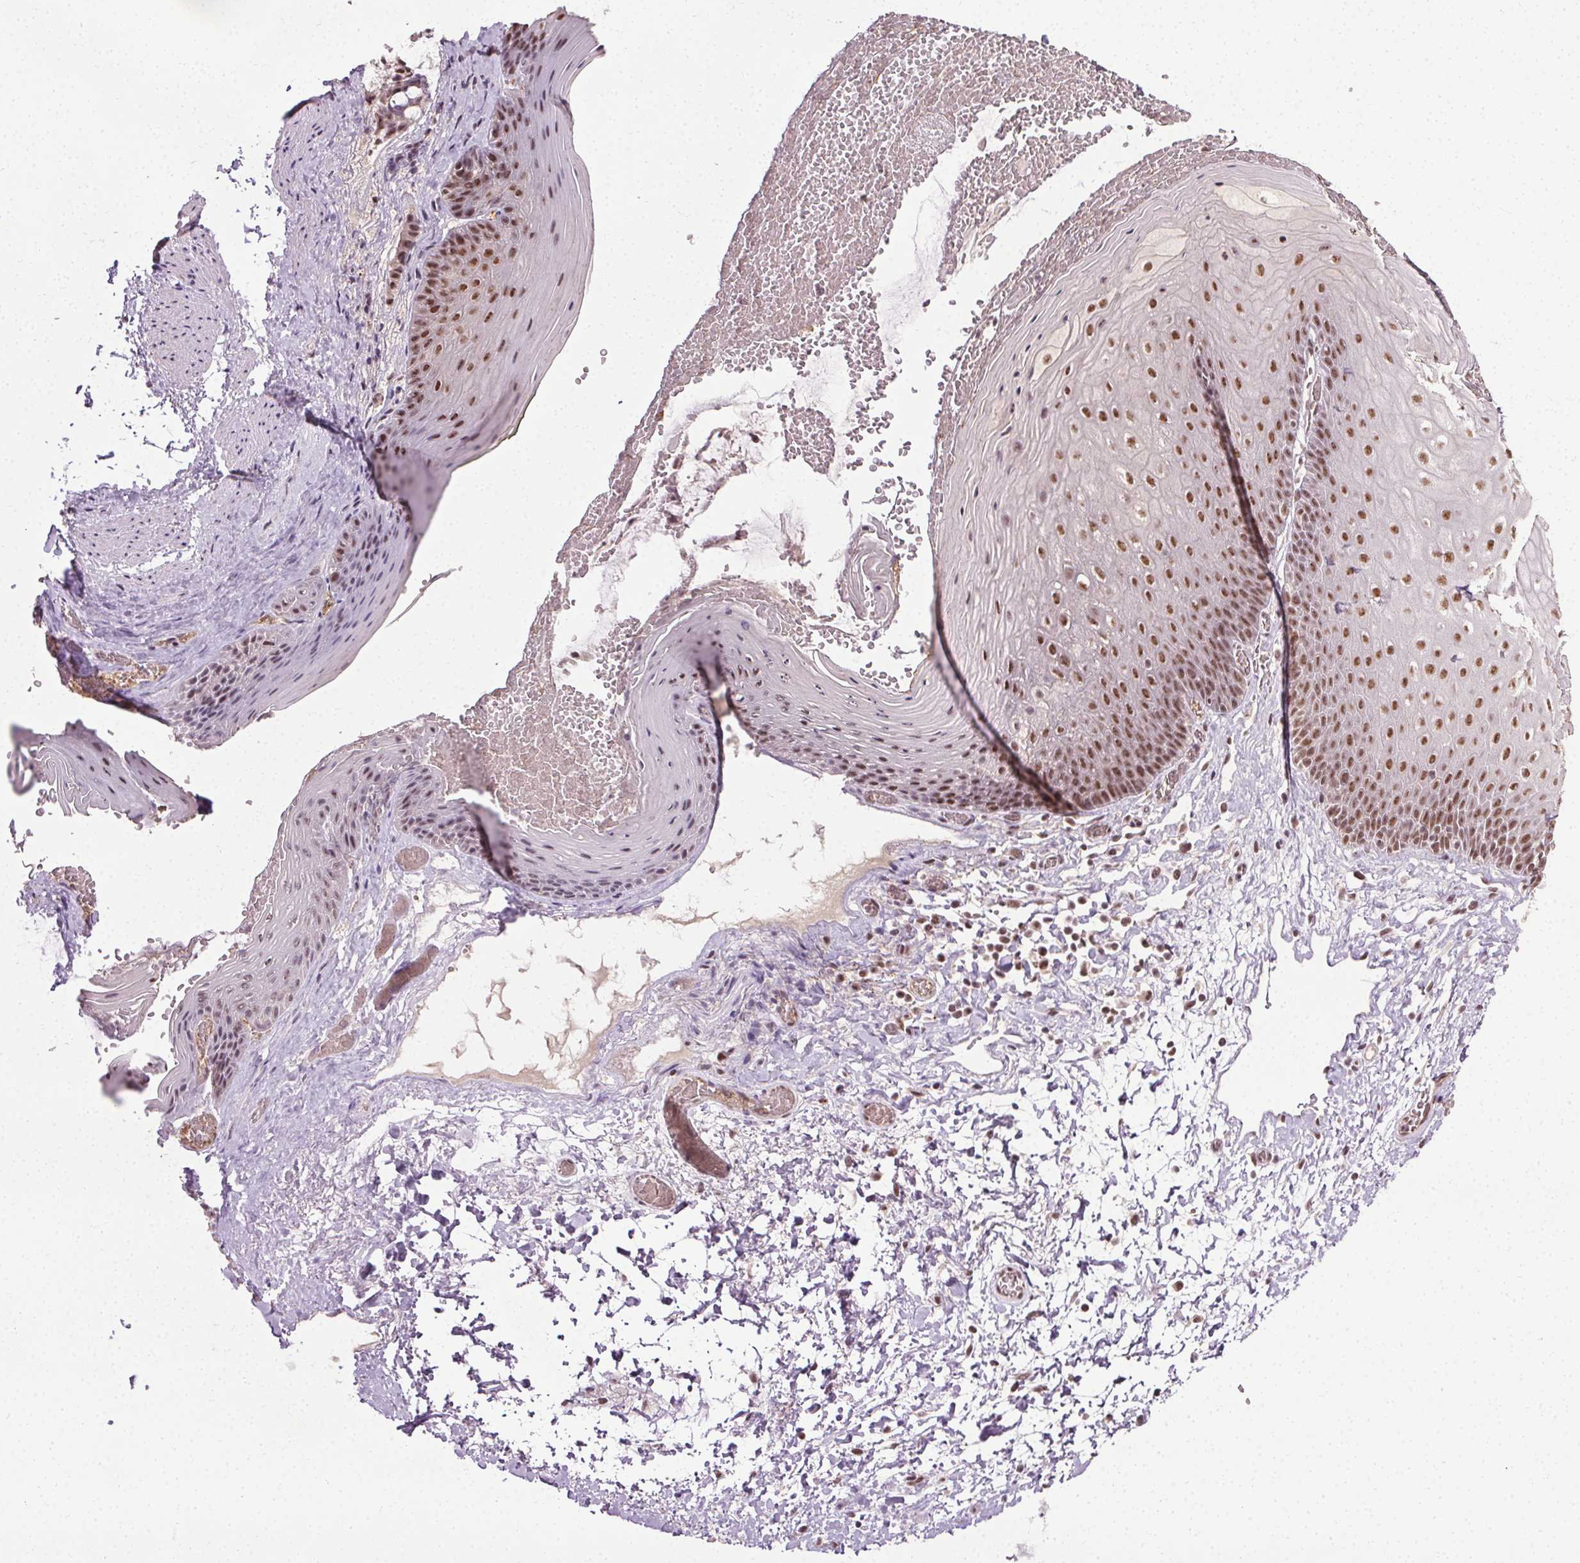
{"staining": {"intensity": "moderate", "quantity": ">75%", "location": "nuclear"}, "tissue": "skin", "cell_type": "Epidermal cells", "image_type": "normal", "snomed": [{"axis": "morphology", "description": "Normal tissue, NOS"}, {"axis": "topography", "description": "Anal"}], "caption": "Skin stained with immunohistochemistry exhibits moderate nuclear positivity in about >75% of epidermal cells.", "gene": "MED6", "patient": {"sex": "male", "age": 53}}